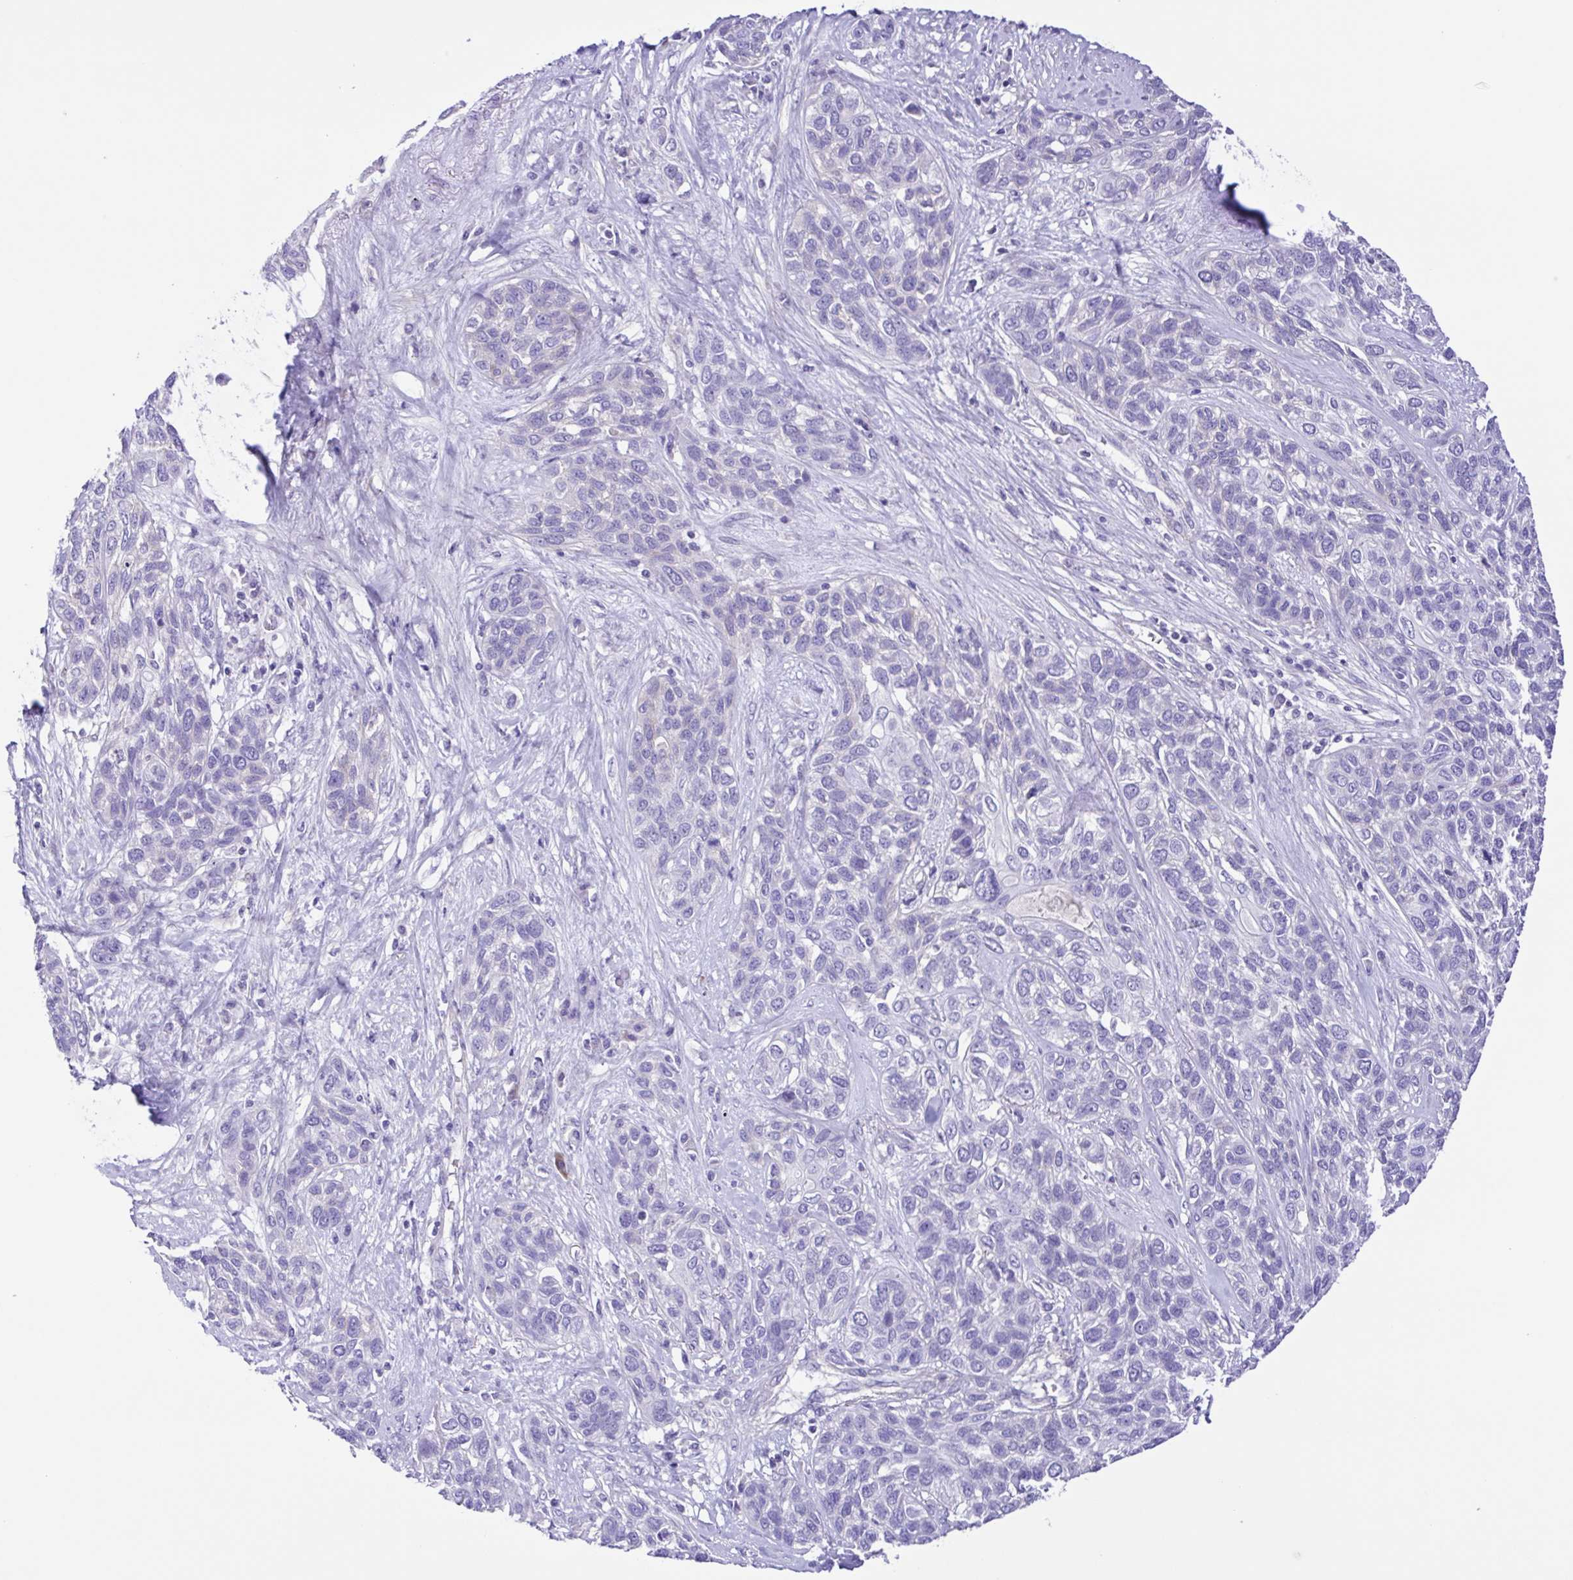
{"staining": {"intensity": "negative", "quantity": "none", "location": "none"}, "tissue": "lung cancer", "cell_type": "Tumor cells", "image_type": "cancer", "snomed": [{"axis": "morphology", "description": "Squamous cell carcinoma, NOS"}, {"axis": "topography", "description": "Lung"}], "caption": "A high-resolution image shows immunohistochemistry (IHC) staining of lung cancer, which displays no significant expression in tumor cells.", "gene": "ISM2", "patient": {"sex": "female", "age": 70}}